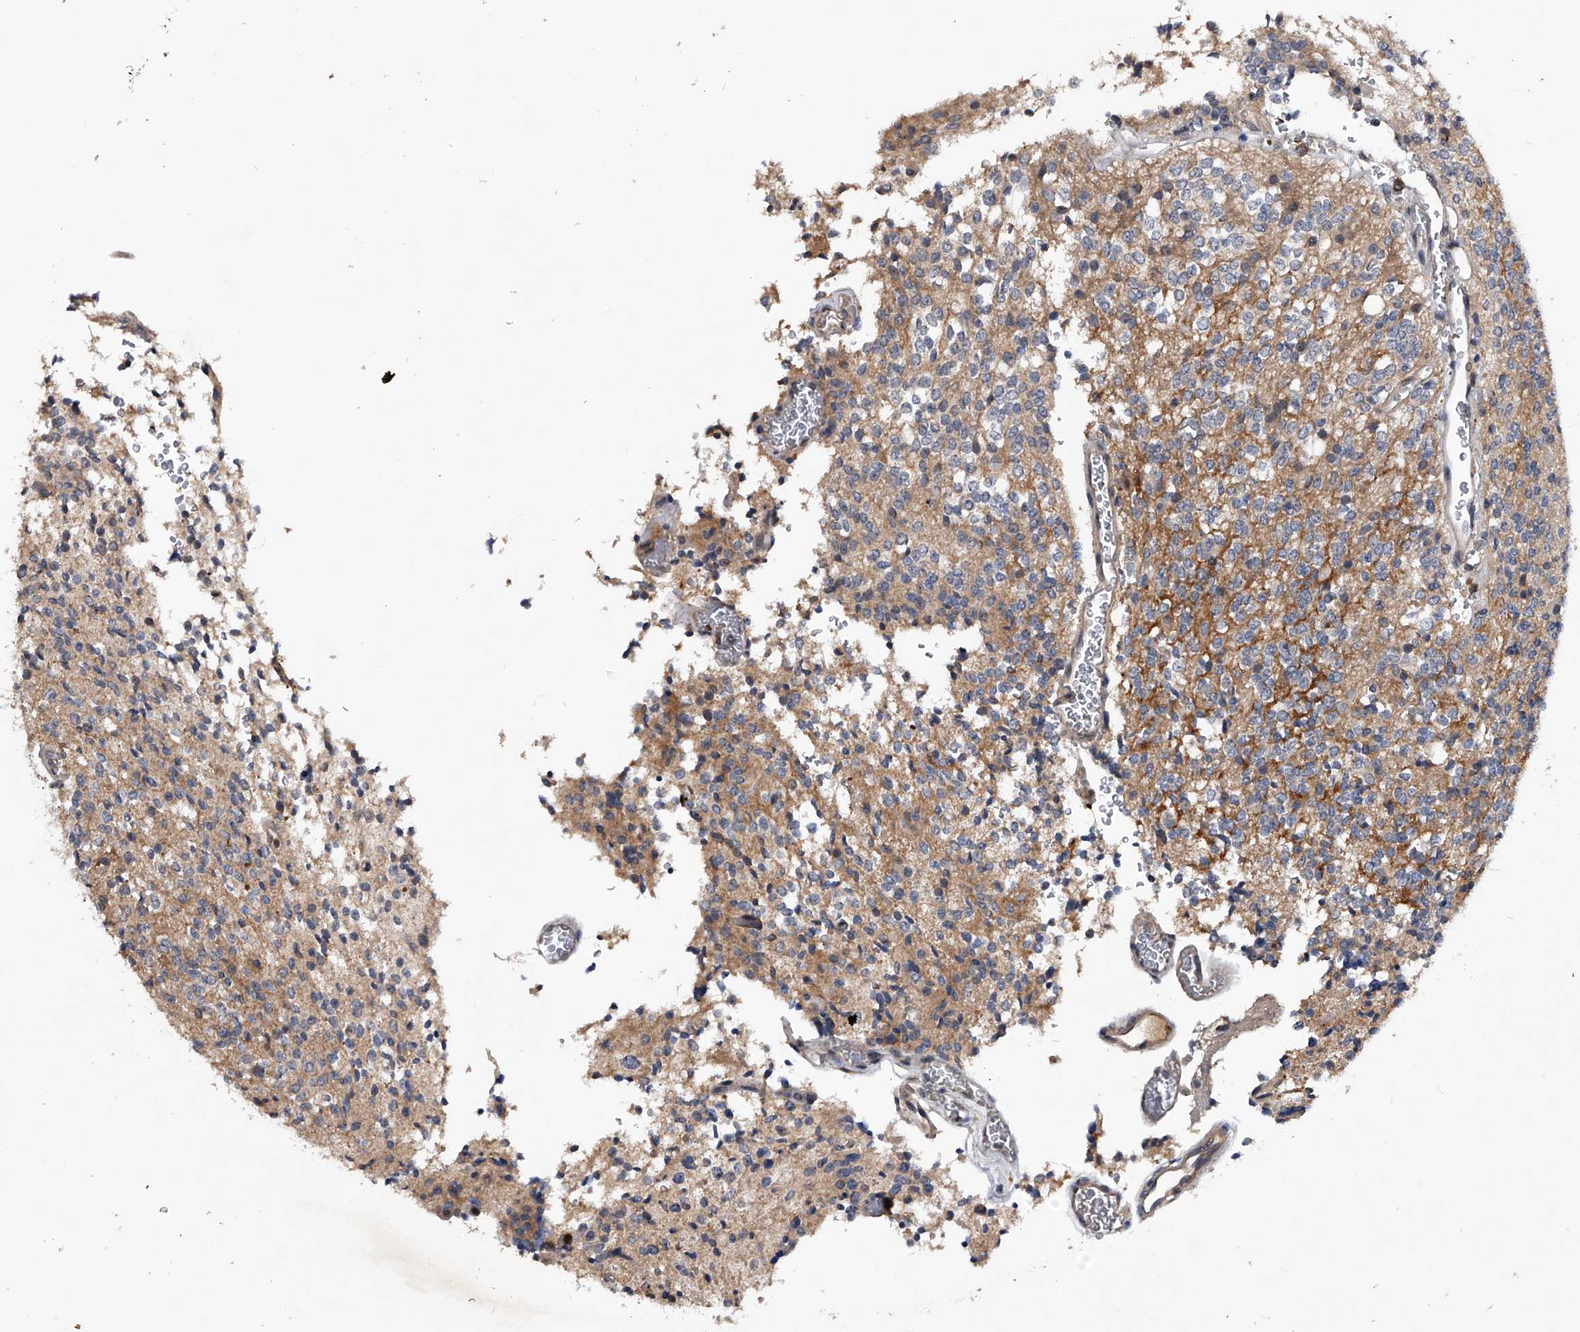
{"staining": {"intensity": "negative", "quantity": "none", "location": "none"}, "tissue": "glioma", "cell_type": "Tumor cells", "image_type": "cancer", "snomed": [{"axis": "morphology", "description": "Glioma, malignant, High grade"}, {"axis": "topography", "description": "Brain"}], "caption": "Human malignant high-grade glioma stained for a protein using immunohistochemistry (IHC) exhibits no expression in tumor cells.", "gene": "ZNF30", "patient": {"sex": "male", "age": 34}}